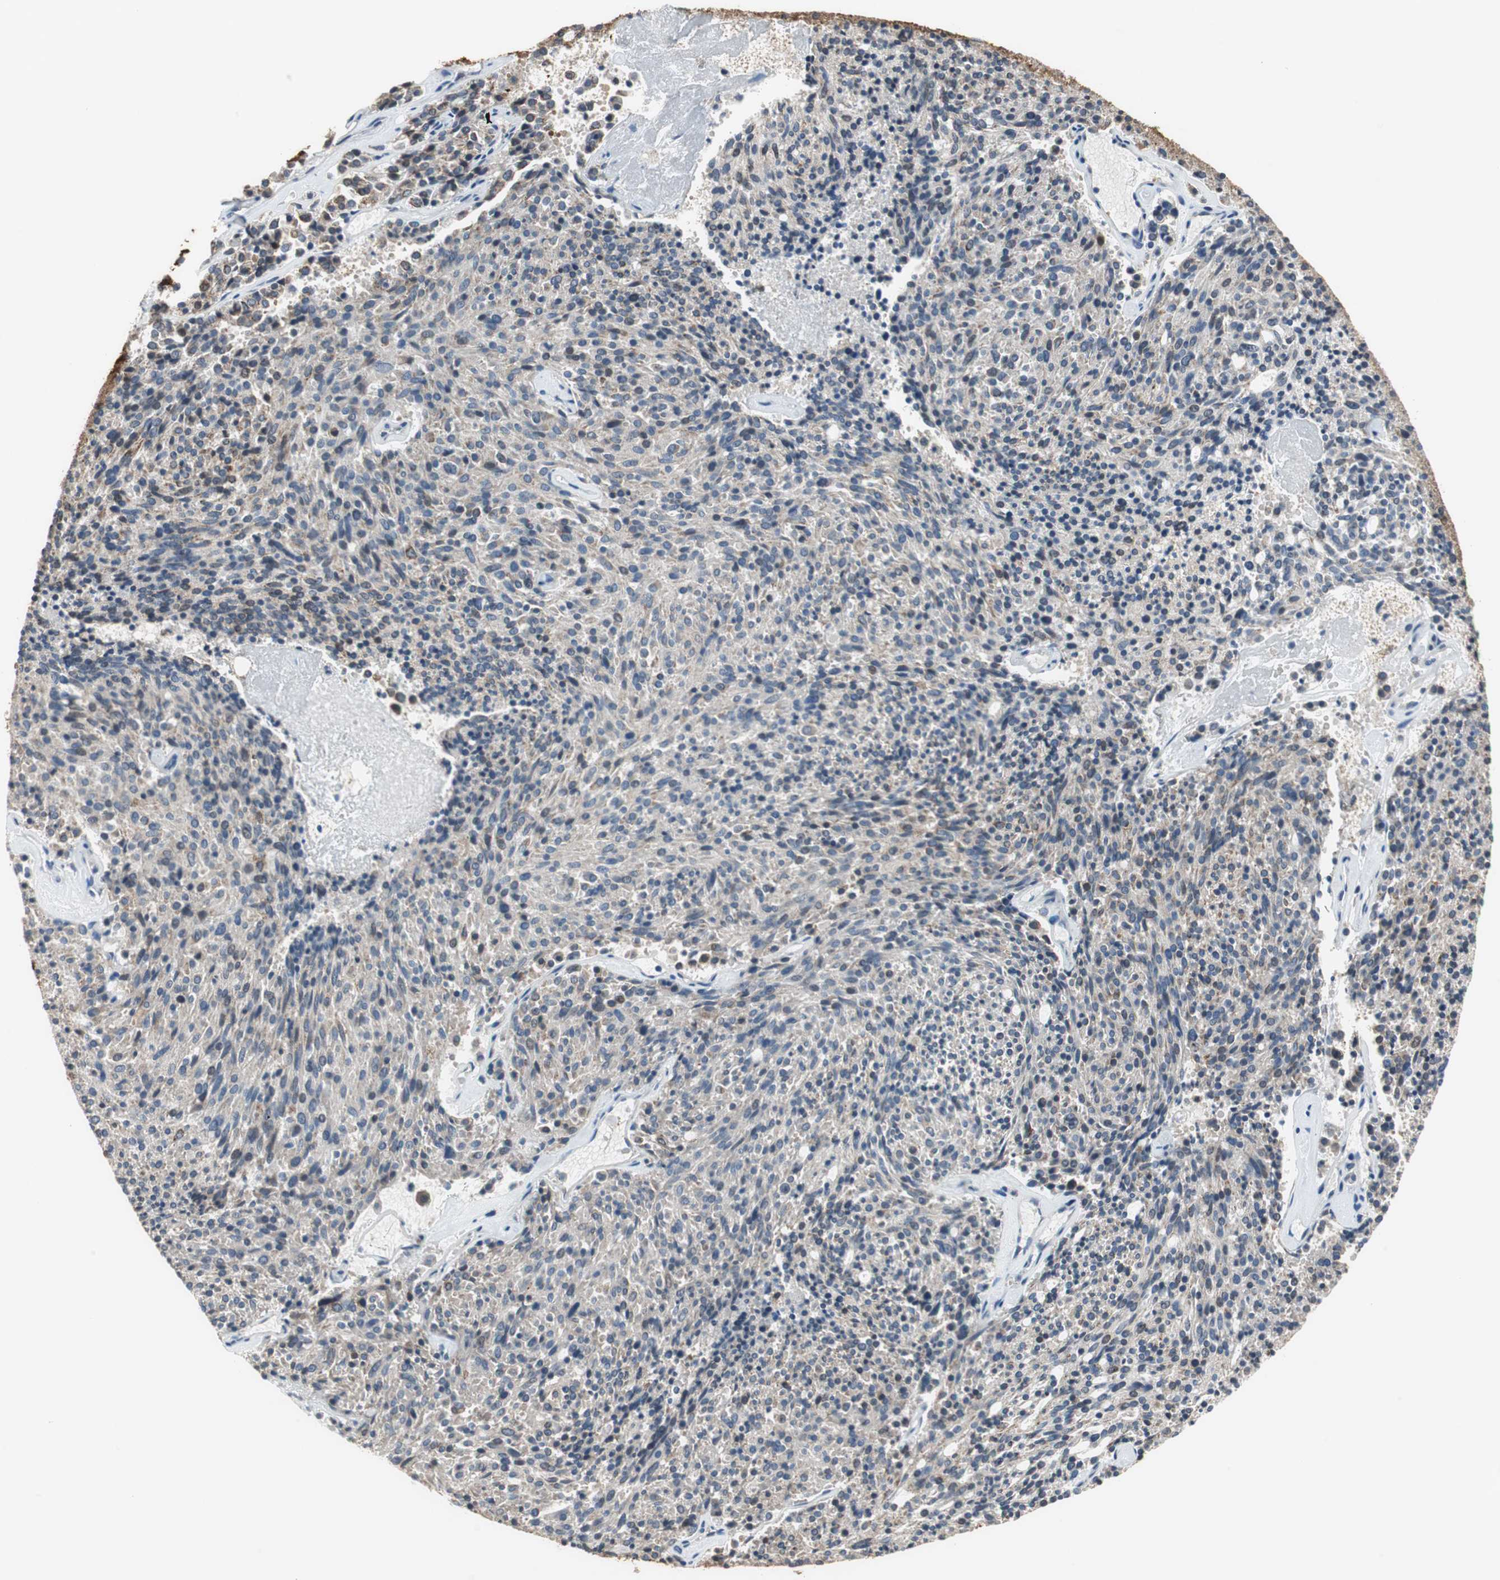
{"staining": {"intensity": "negative", "quantity": "none", "location": "none"}, "tissue": "carcinoid", "cell_type": "Tumor cells", "image_type": "cancer", "snomed": [{"axis": "morphology", "description": "Carcinoid, malignant, NOS"}, {"axis": "topography", "description": "Pancreas"}], "caption": "This micrograph is of carcinoid stained with immunohistochemistry (IHC) to label a protein in brown with the nuclei are counter-stained blue. There is no positivity in tumor cells. (DAB (3,3'-diaminobenzidine) immunohistochemistry with hematoxylin counter stain).", "gene": "PI4KB", "patient": {"sex": "female", "age": 54}}